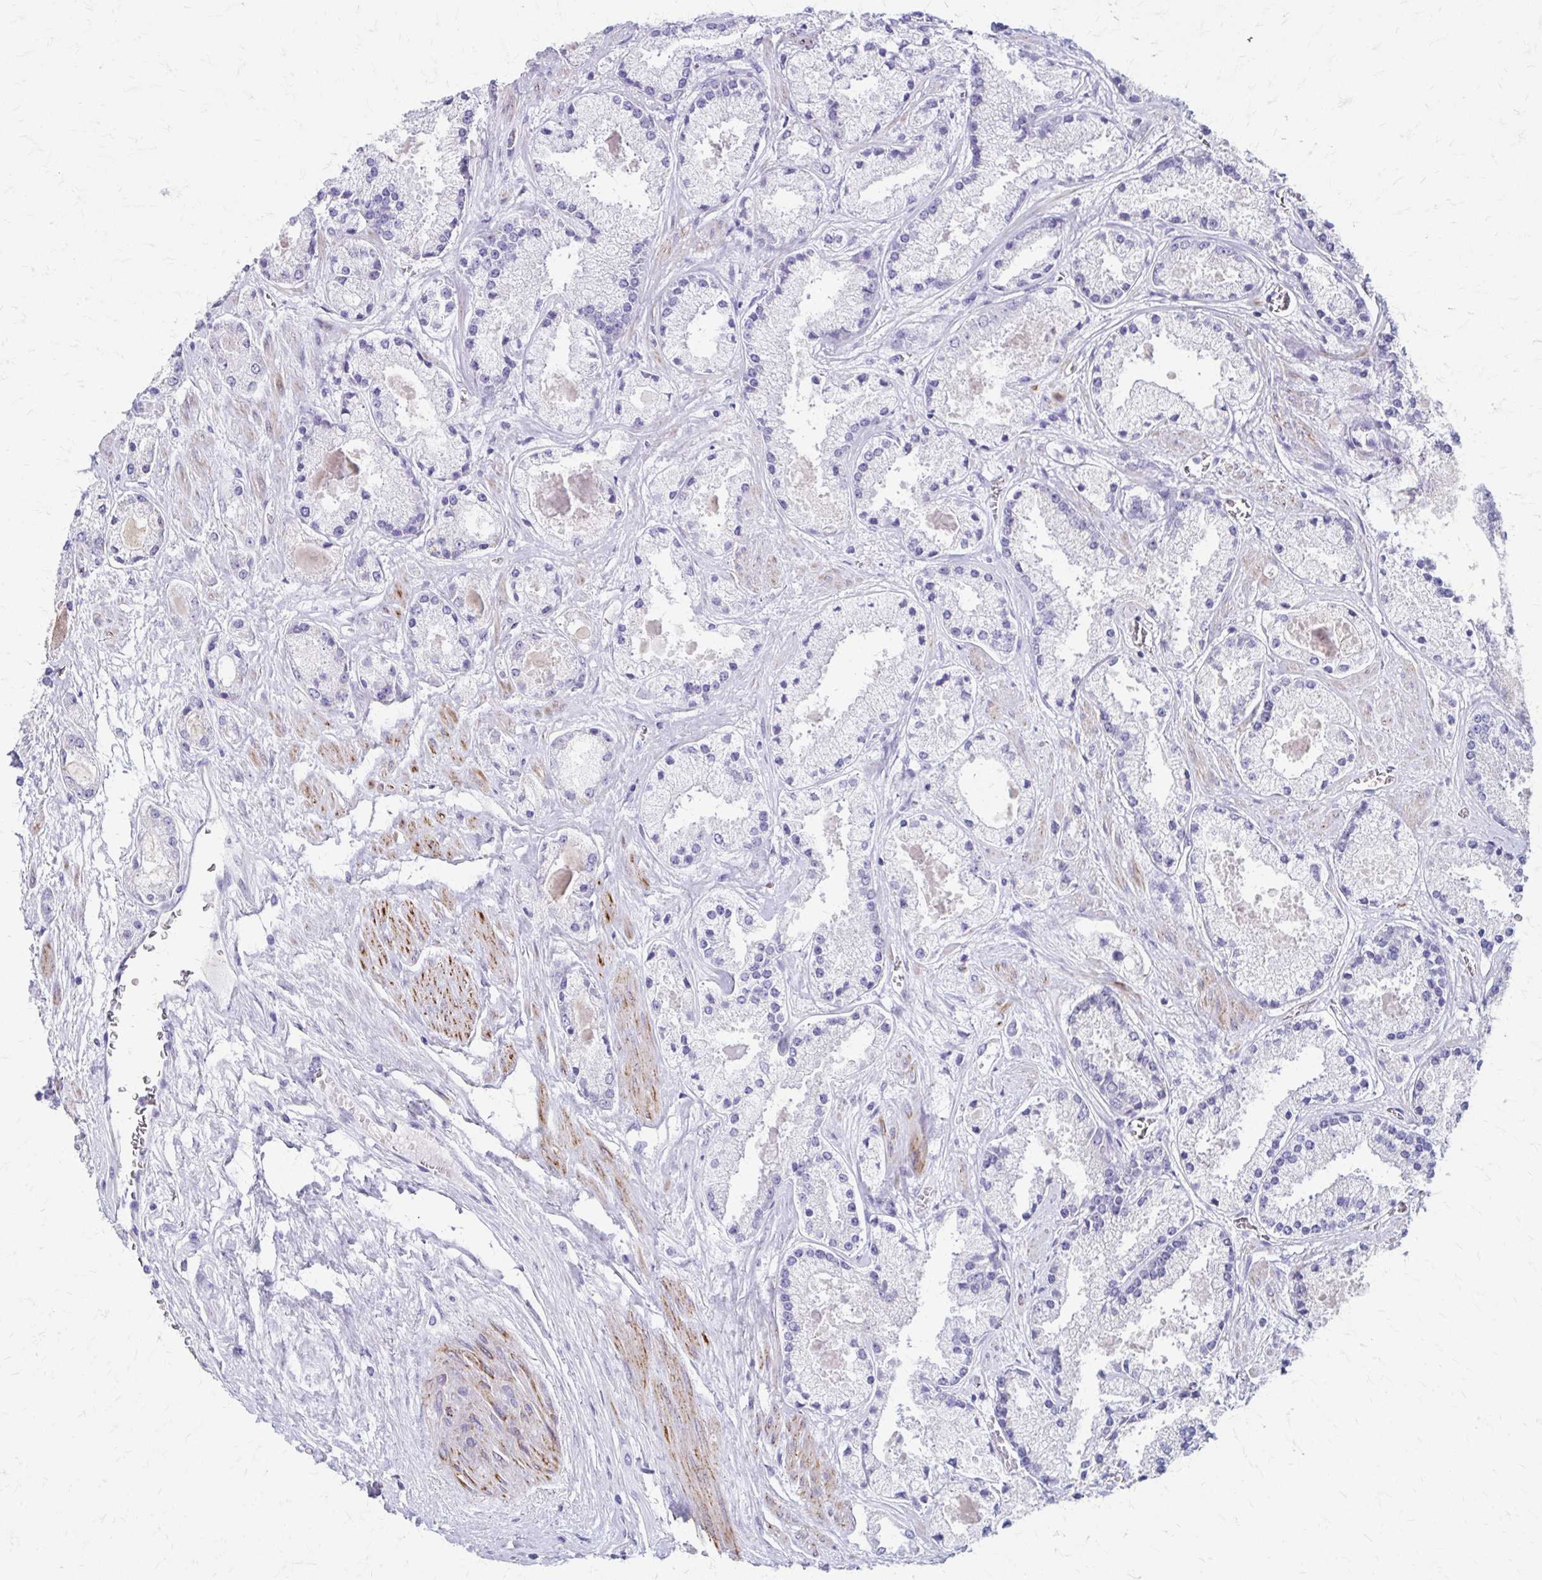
{"staining": {"intensity": "negative", "quantity": "none", "location": "none"}, "tissue": "prostate cancer", "cell_type": "Tumor cells", "image_type": "cancer", "snomed": [{"axis": "morphology", "description": "Adenocarcinoma, High grade"}, {"axis": "topography", "description": "Prostate"}], "caption": "A micrograph of prostate high-grade adenocarcinoma stained for a protein displays no brown staining in tumor cells.", "gene": "ZSCAN5B", "patient": {"sex": "male", "age": 67}}